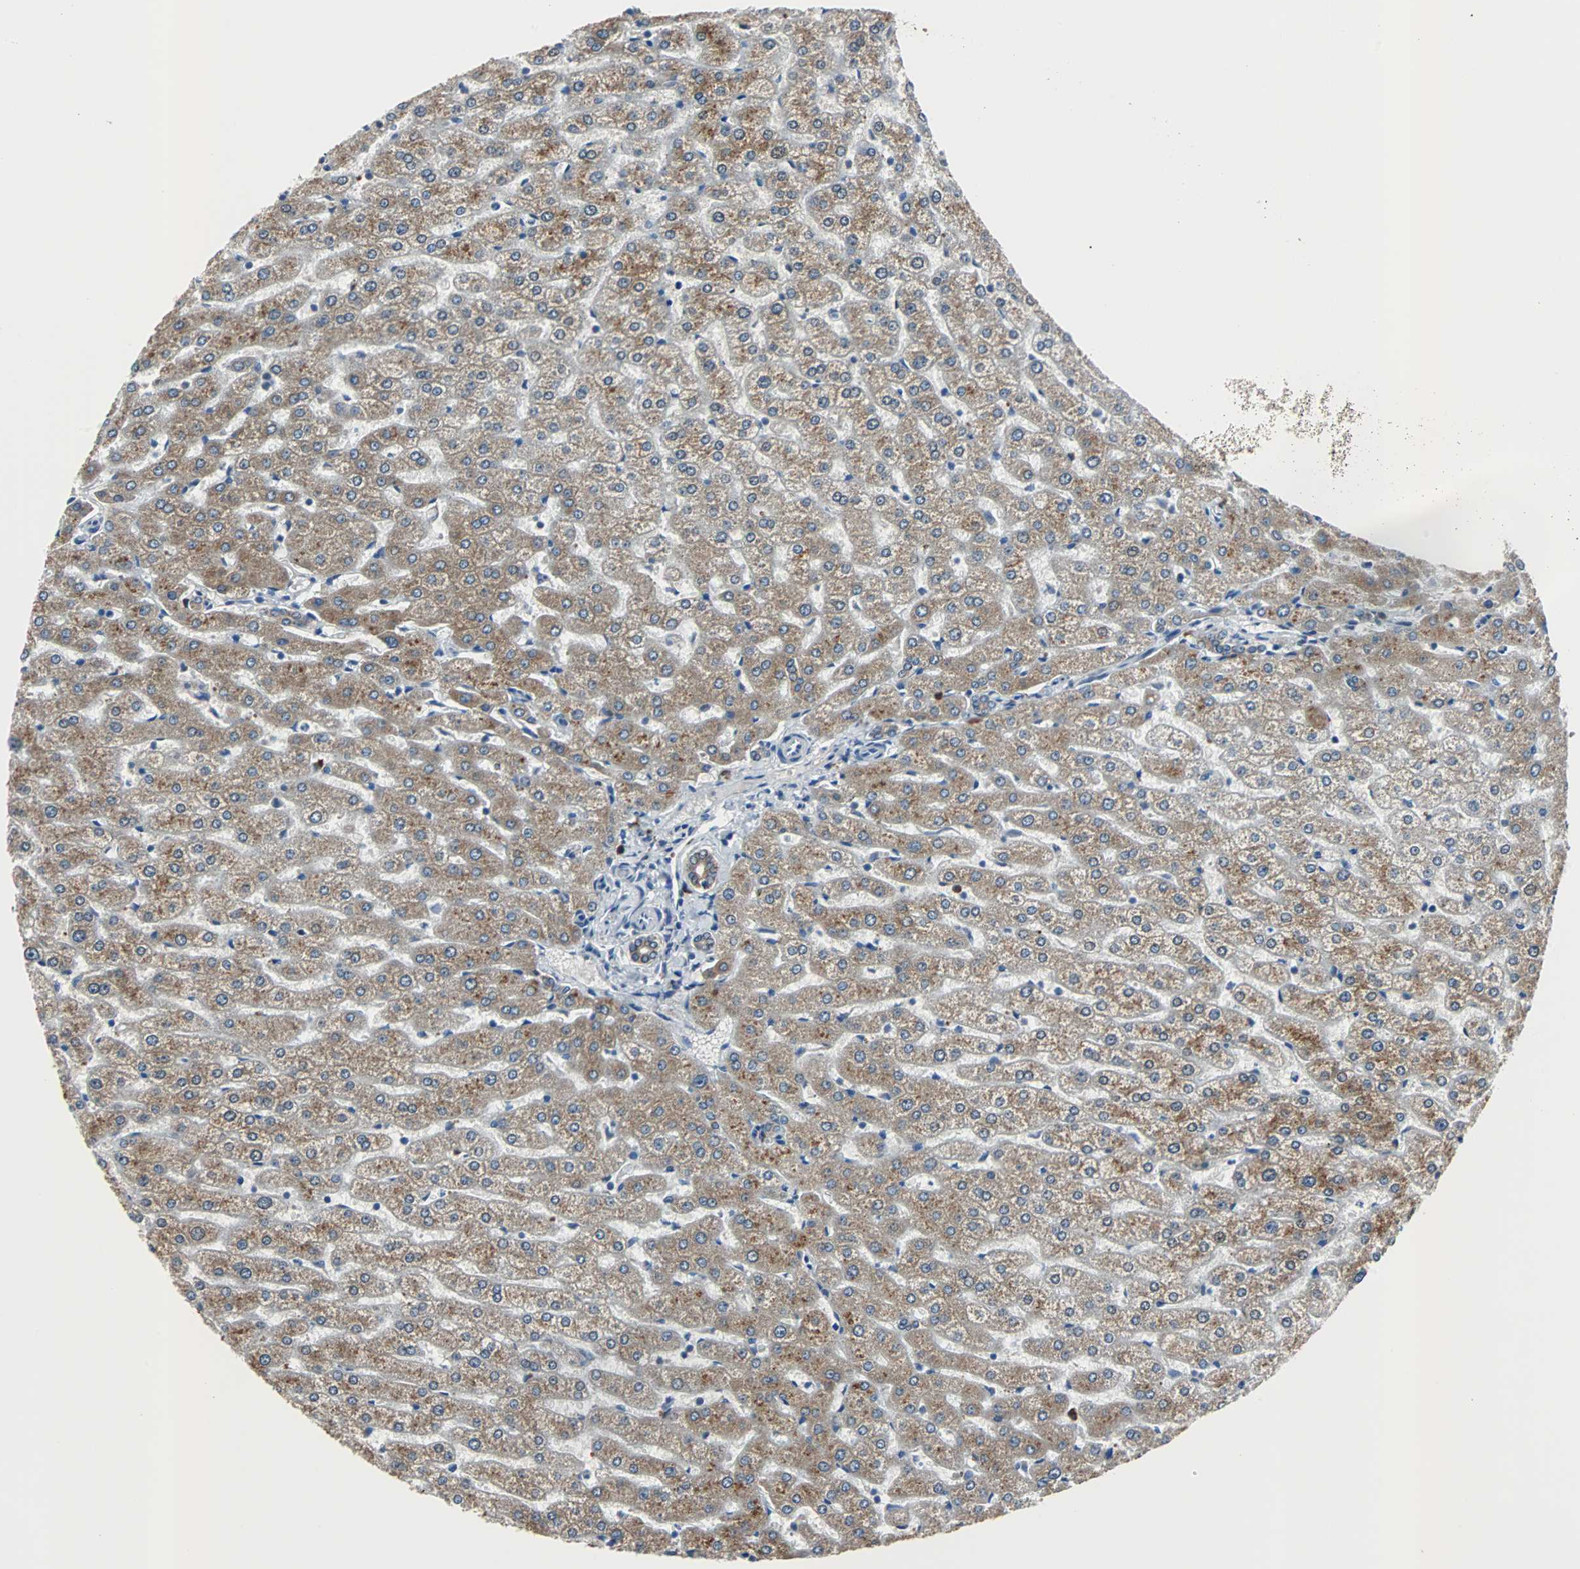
{"staining": {"intensity": "weak", "quantity": ">75%", "location": "cytoplasmic/membranous"}, "tissue": "liver", "cell_type": "Cholangiocytes", "image_type": "normal", "snomed": [{"axis": "morphology", "description": "Normal tissue, NOS"}, {"axis": "morphology", "description": "Fibrosis, NOS"}, {"axis": "topography", "description": "Liver"}], "caption": "Cholangiocytes demonstrate low levels of weak cytoplasmic/membranous staining in approximately >75% of cells in benign liver.", "gene": "PDIA4", "patient": {"sex": "female", "age": 29}}